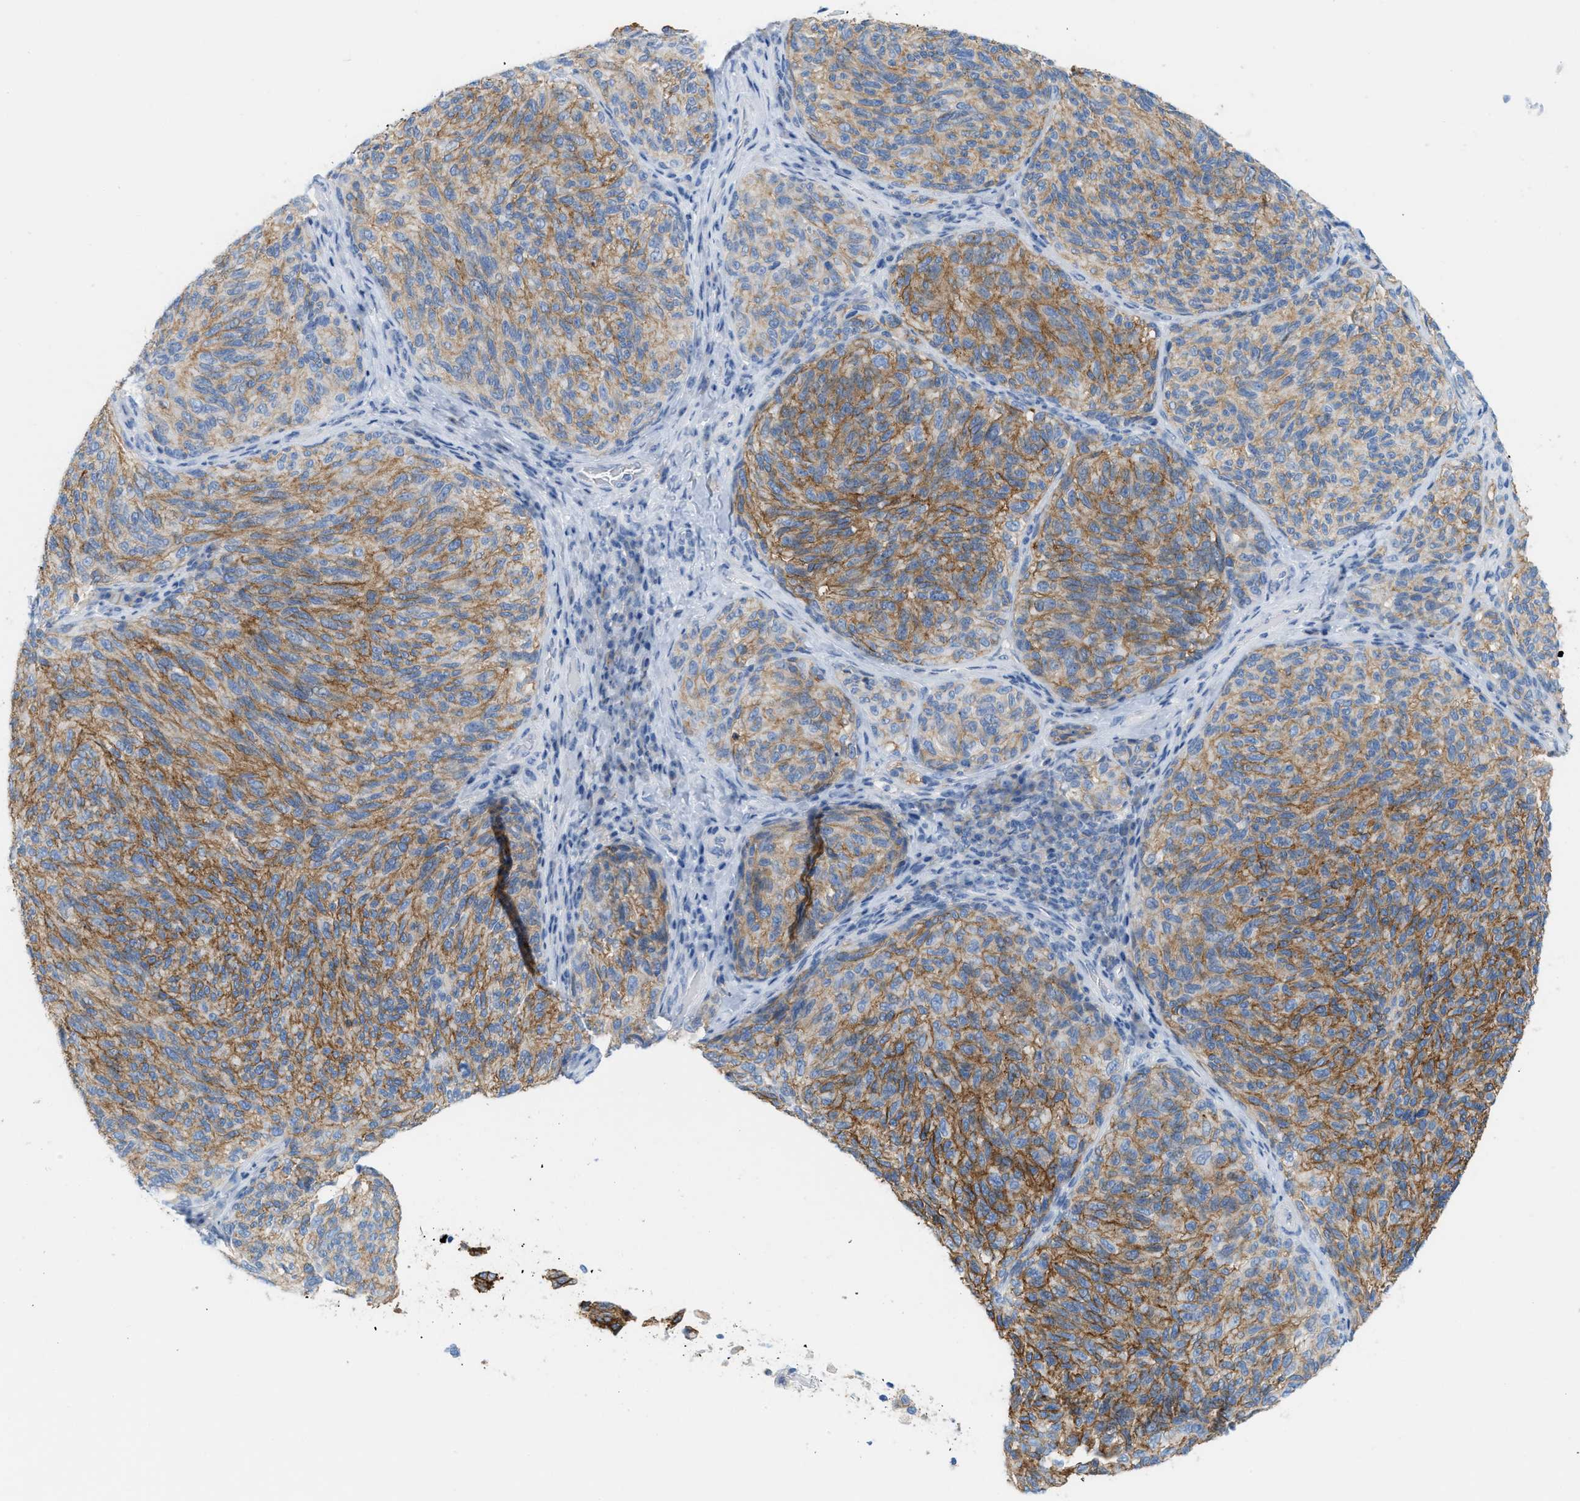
{"staining": {"intensity": "strong", "quantity": ">75%", "location": "cytoplasmic/membranous"}, "tissue": "melanoma", "cell_type": "Tumor cells", "image_type": "cancer", "snomed": [{"axis": "morphology", "description": "Malignant melanoma, NOS"}, {"axis": "topography", "description": "Skin"}], "caption": "A high amount of strong cytoplasmic/membranous staining is appreciated in approximately >75% of tumor cells in melanoma tissue.", "gene": "SLC3A2", "patient": {"sex": "female", "age": 73}}